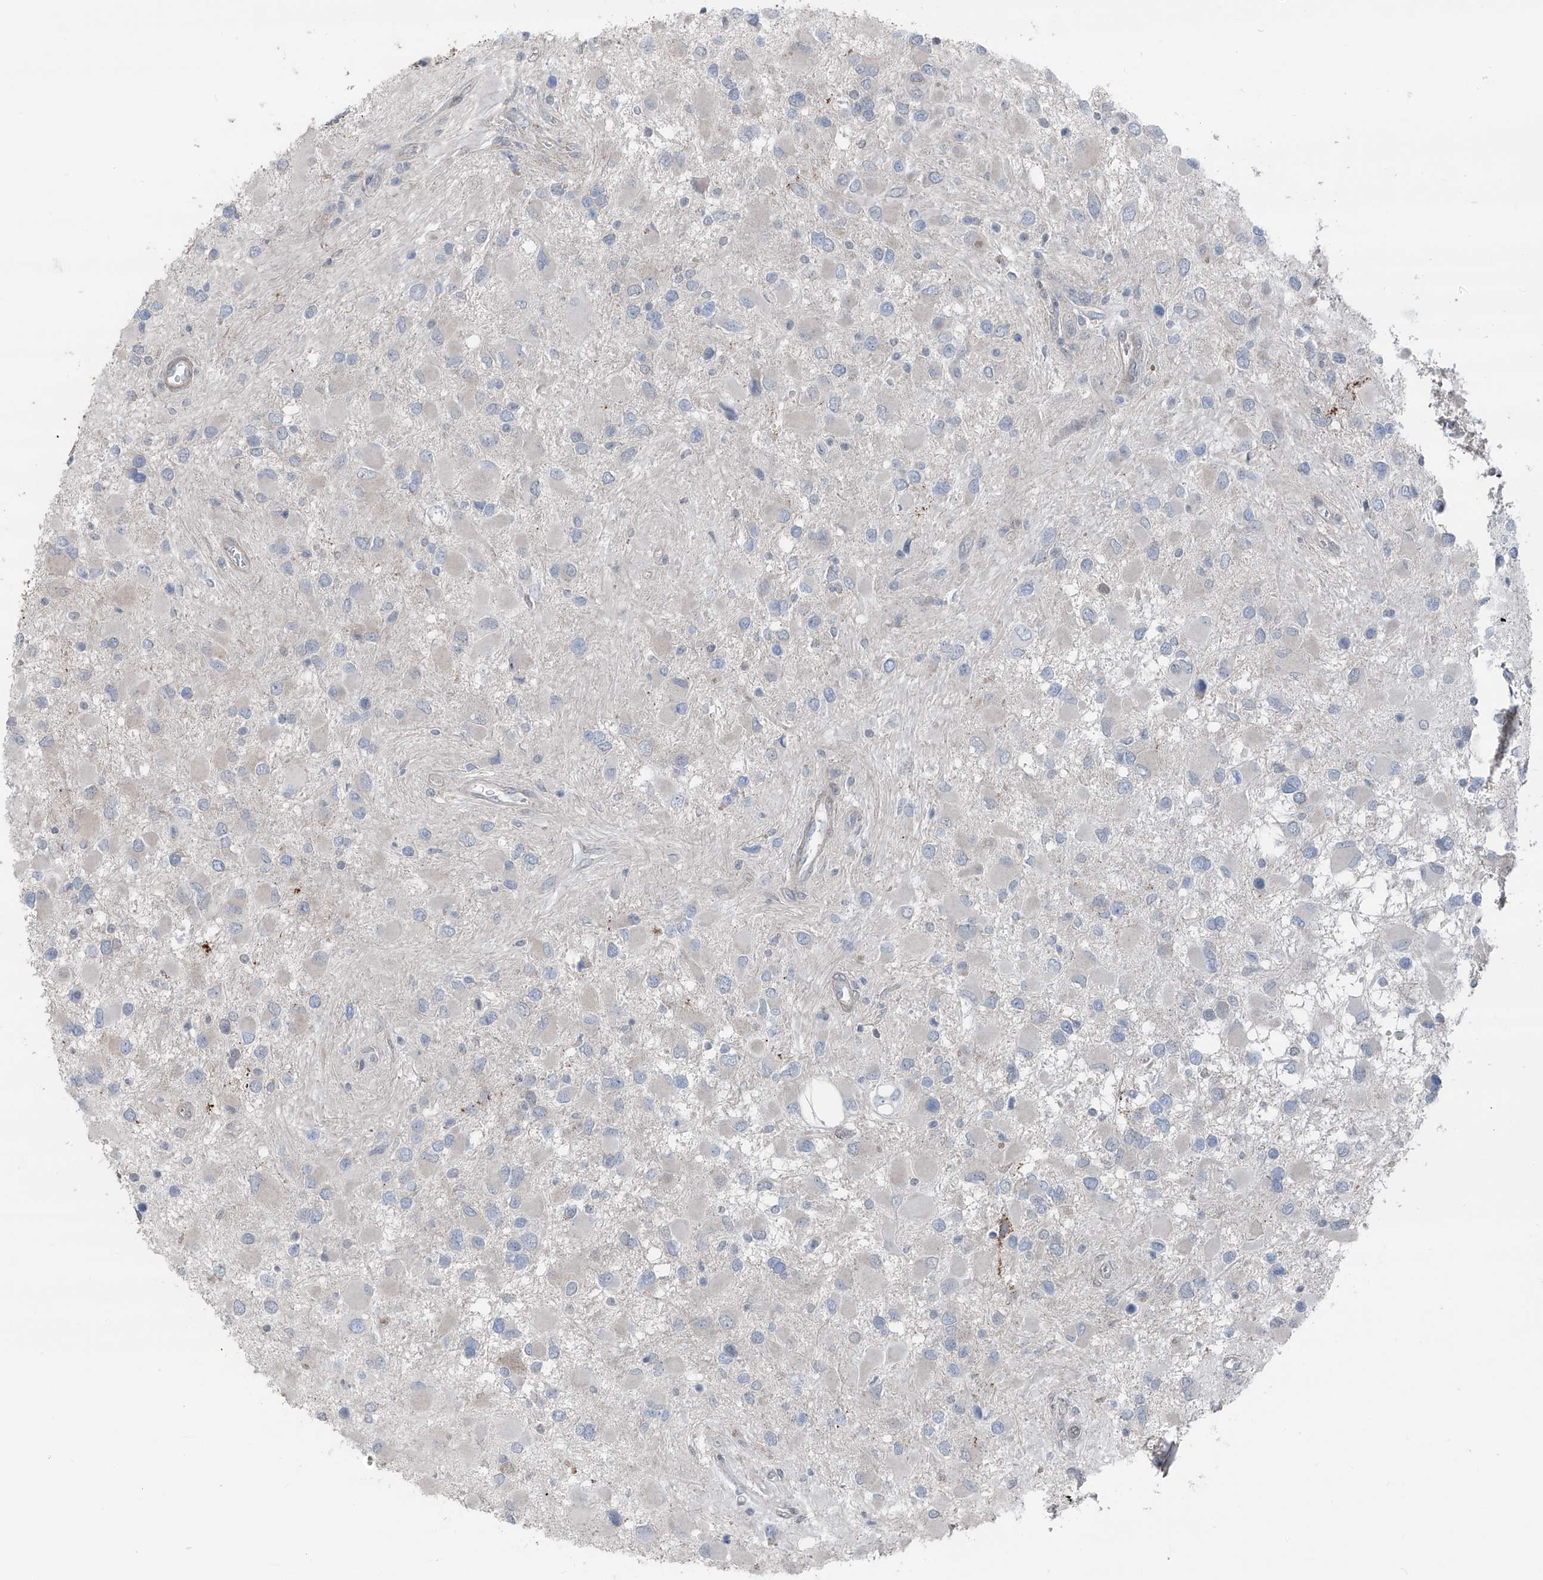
{"staining": {"intensity": "negative", "quantity": "none", "location": "none"}, "tissue": "glioma", "cell_type": "Tumor cells", "image_type": "cancer", "snomed": [{"axis": "morphology", "description": "Glioma, malignant, High grade"}, {"axis": "topography", "description": "Brain"}], "caption": "An IHC image of glioma is shown. There is no staining in tumor cells of glioma.", "gene": "HSPB11", "patient": {"sex": "male", "age": 53}}